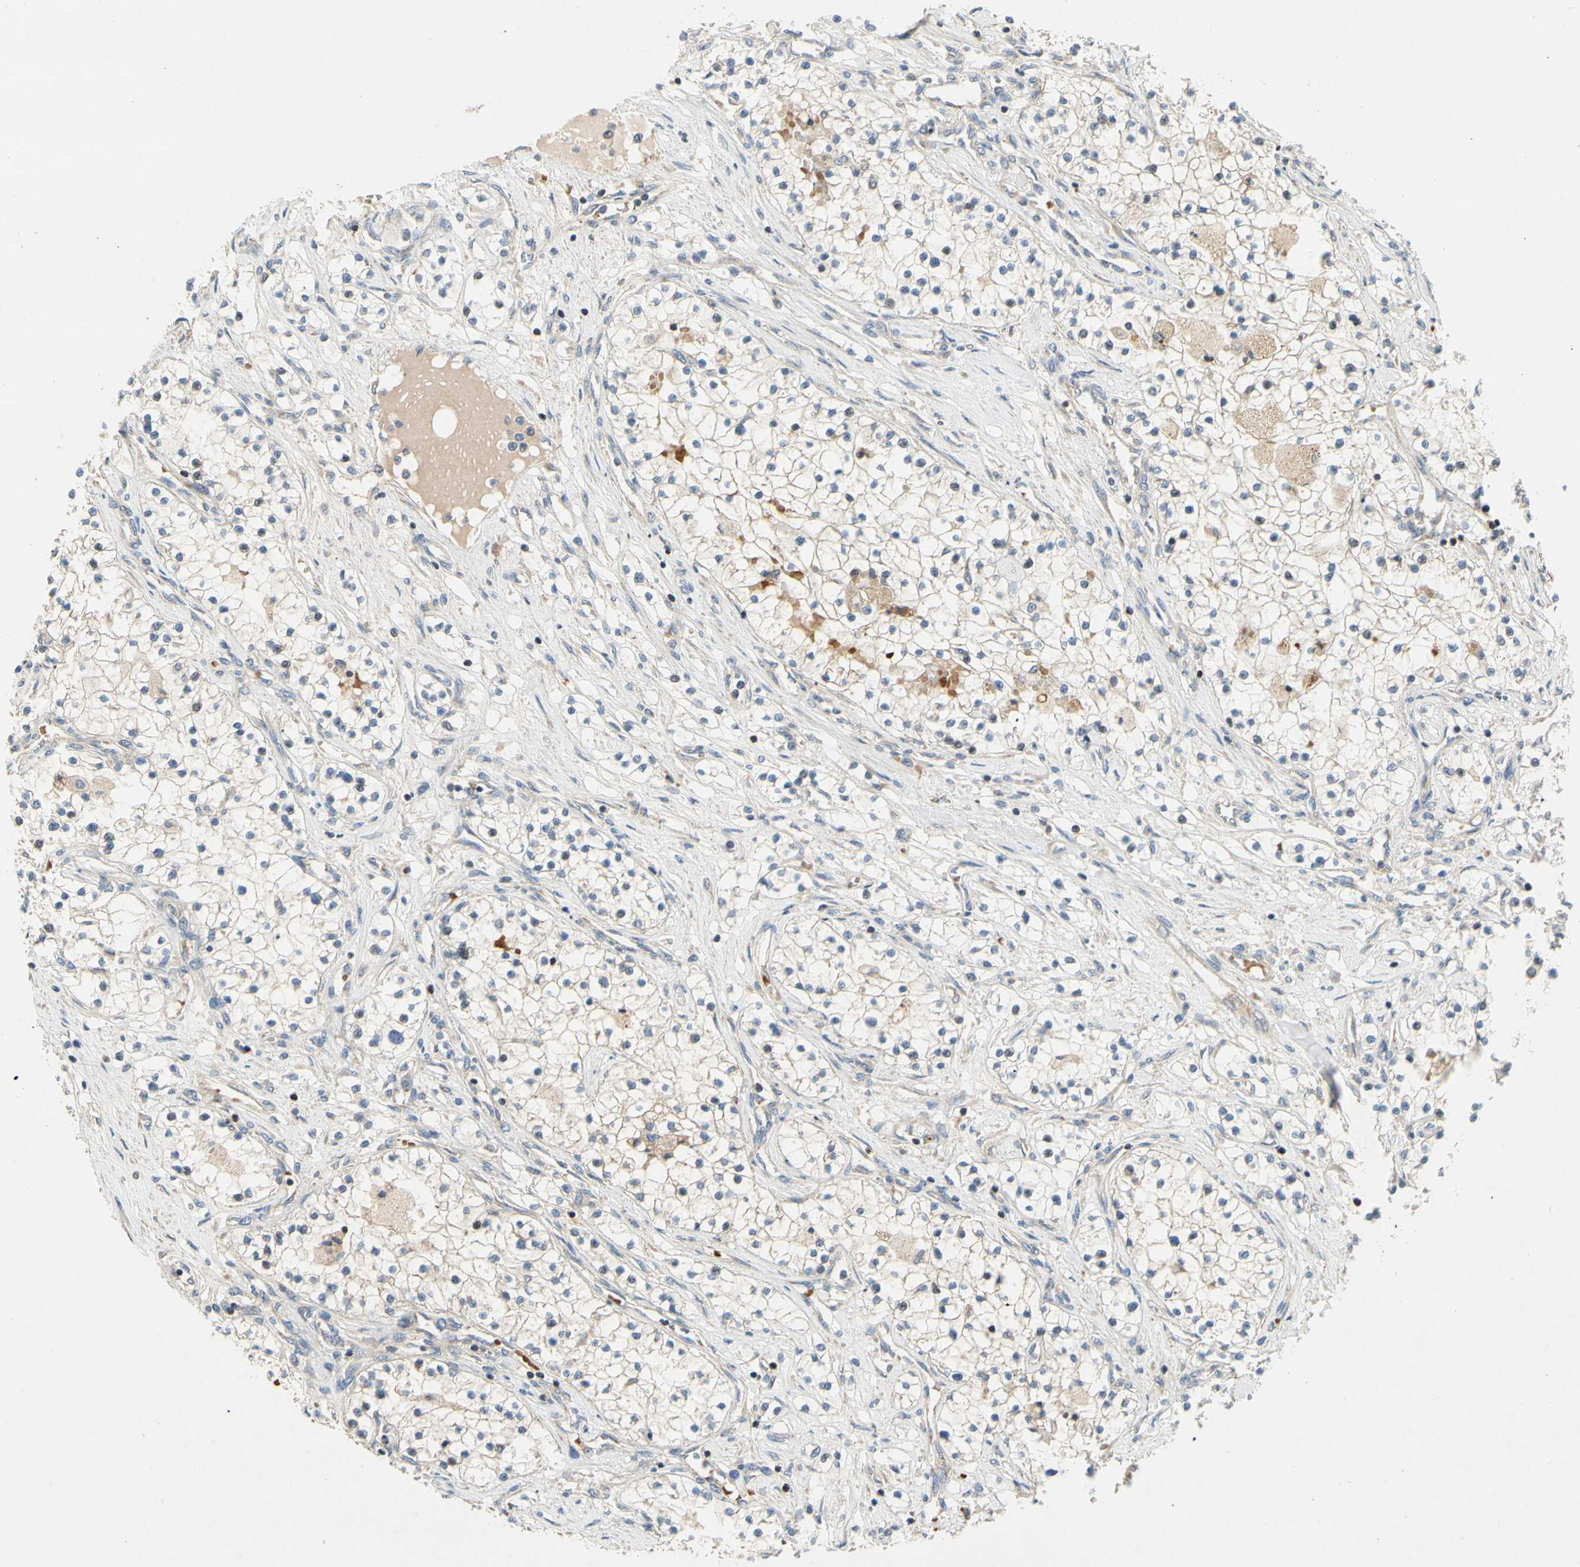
{"staining": {"intensity": "negative", "quantity": "none", "location": "none"}, "tissue": "renal cancer", "cell_type": "Tumor cells", "image_type": "cancer", "snomed": [{"axis": "morphology", "description": "Adenocarcinoma, NOS"}, {"axis": "topography", "description": "Kidney"}], "caption": "Micrograph shows no protein staining in tumor cells of renal adenocarcinoma tissue.", "gene": "KLHDC8B", "patient": {"sex": "male", "age": 68}}